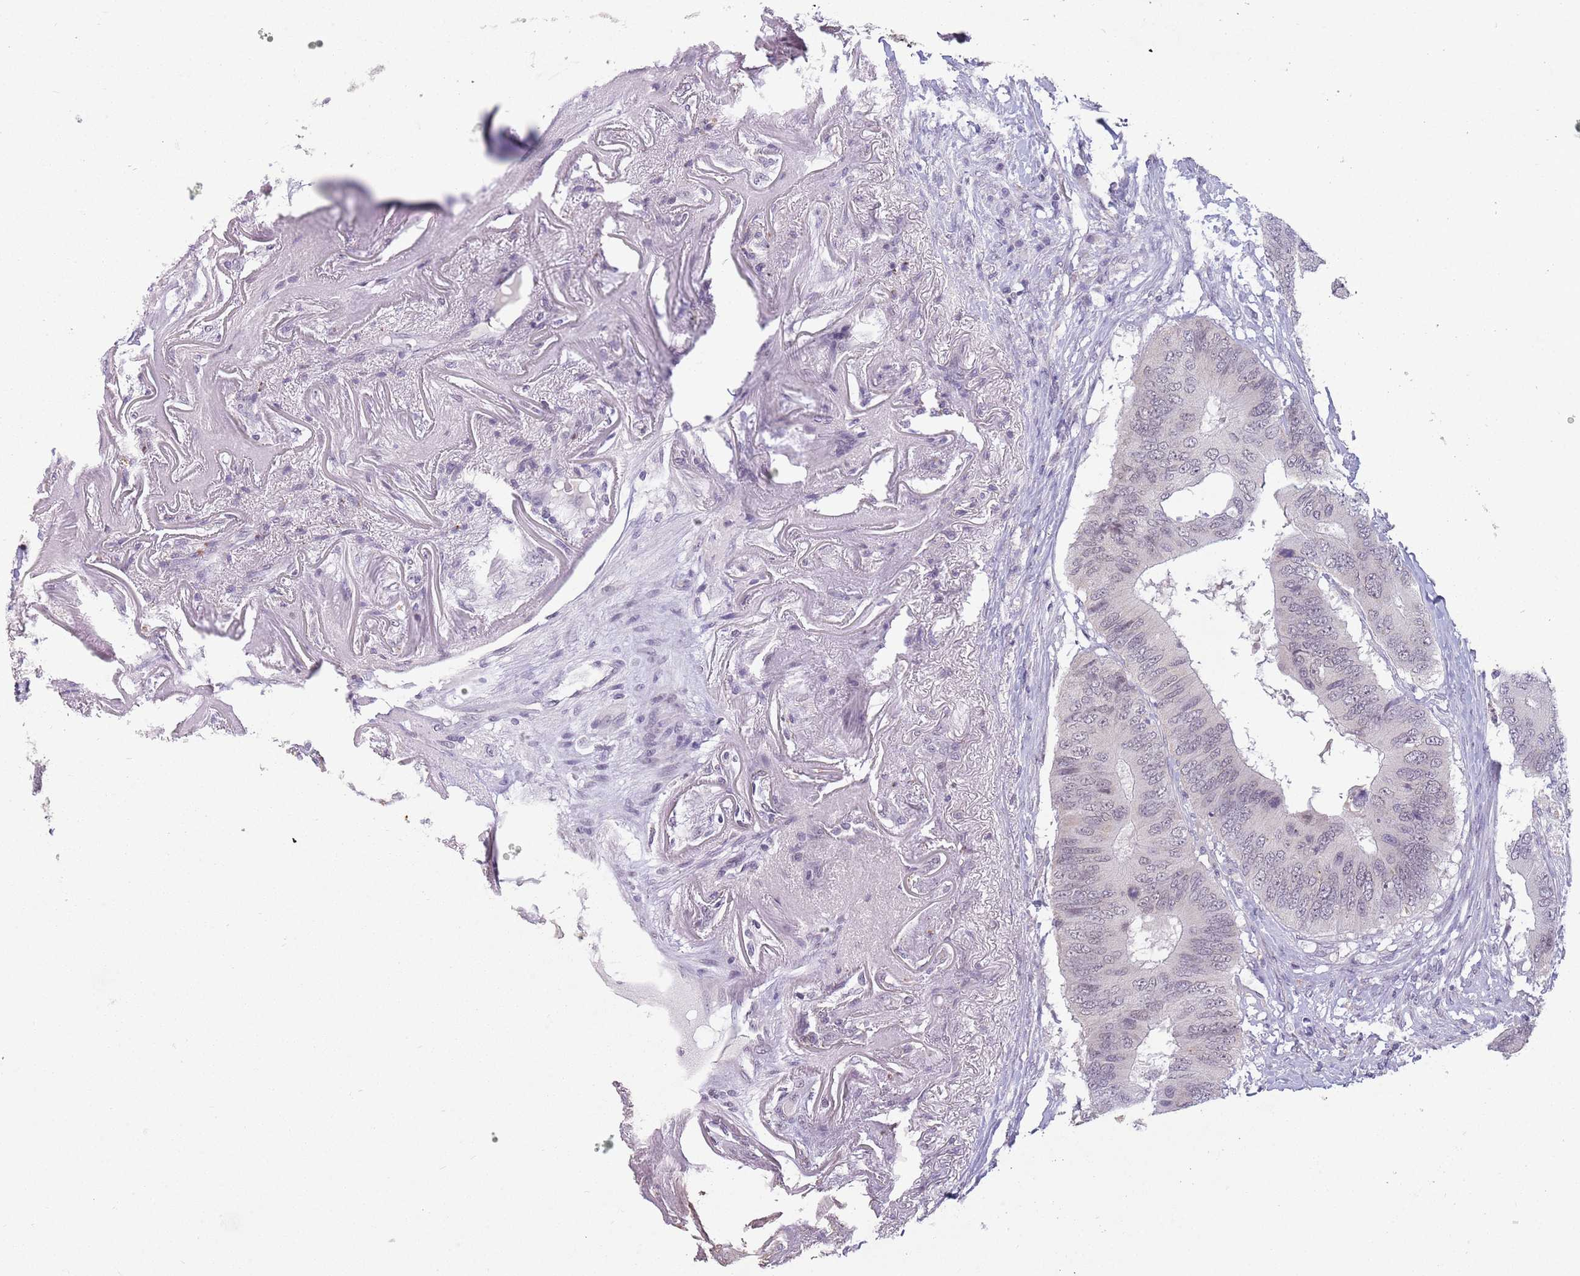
{"staining": {"intensity": "negative", "quantity": "none", "location": "none"}, "tissue": "colorectal cancer", "cell_type": "Tumor cells", "image_type": "cancer", "snomed": [{"axis": "morphology", "description": "Adenocarcinoma, NOS"}, {"axis": "topography", "description": "Colon"}], "caption": "This is an immunohistochemistry (IHC) histopathology image of adenocarcinoma (colorectal). There is no positivity in tumor cells.", "gene": "ZNF574", "patient": {"sex": "male", "age": 71}}